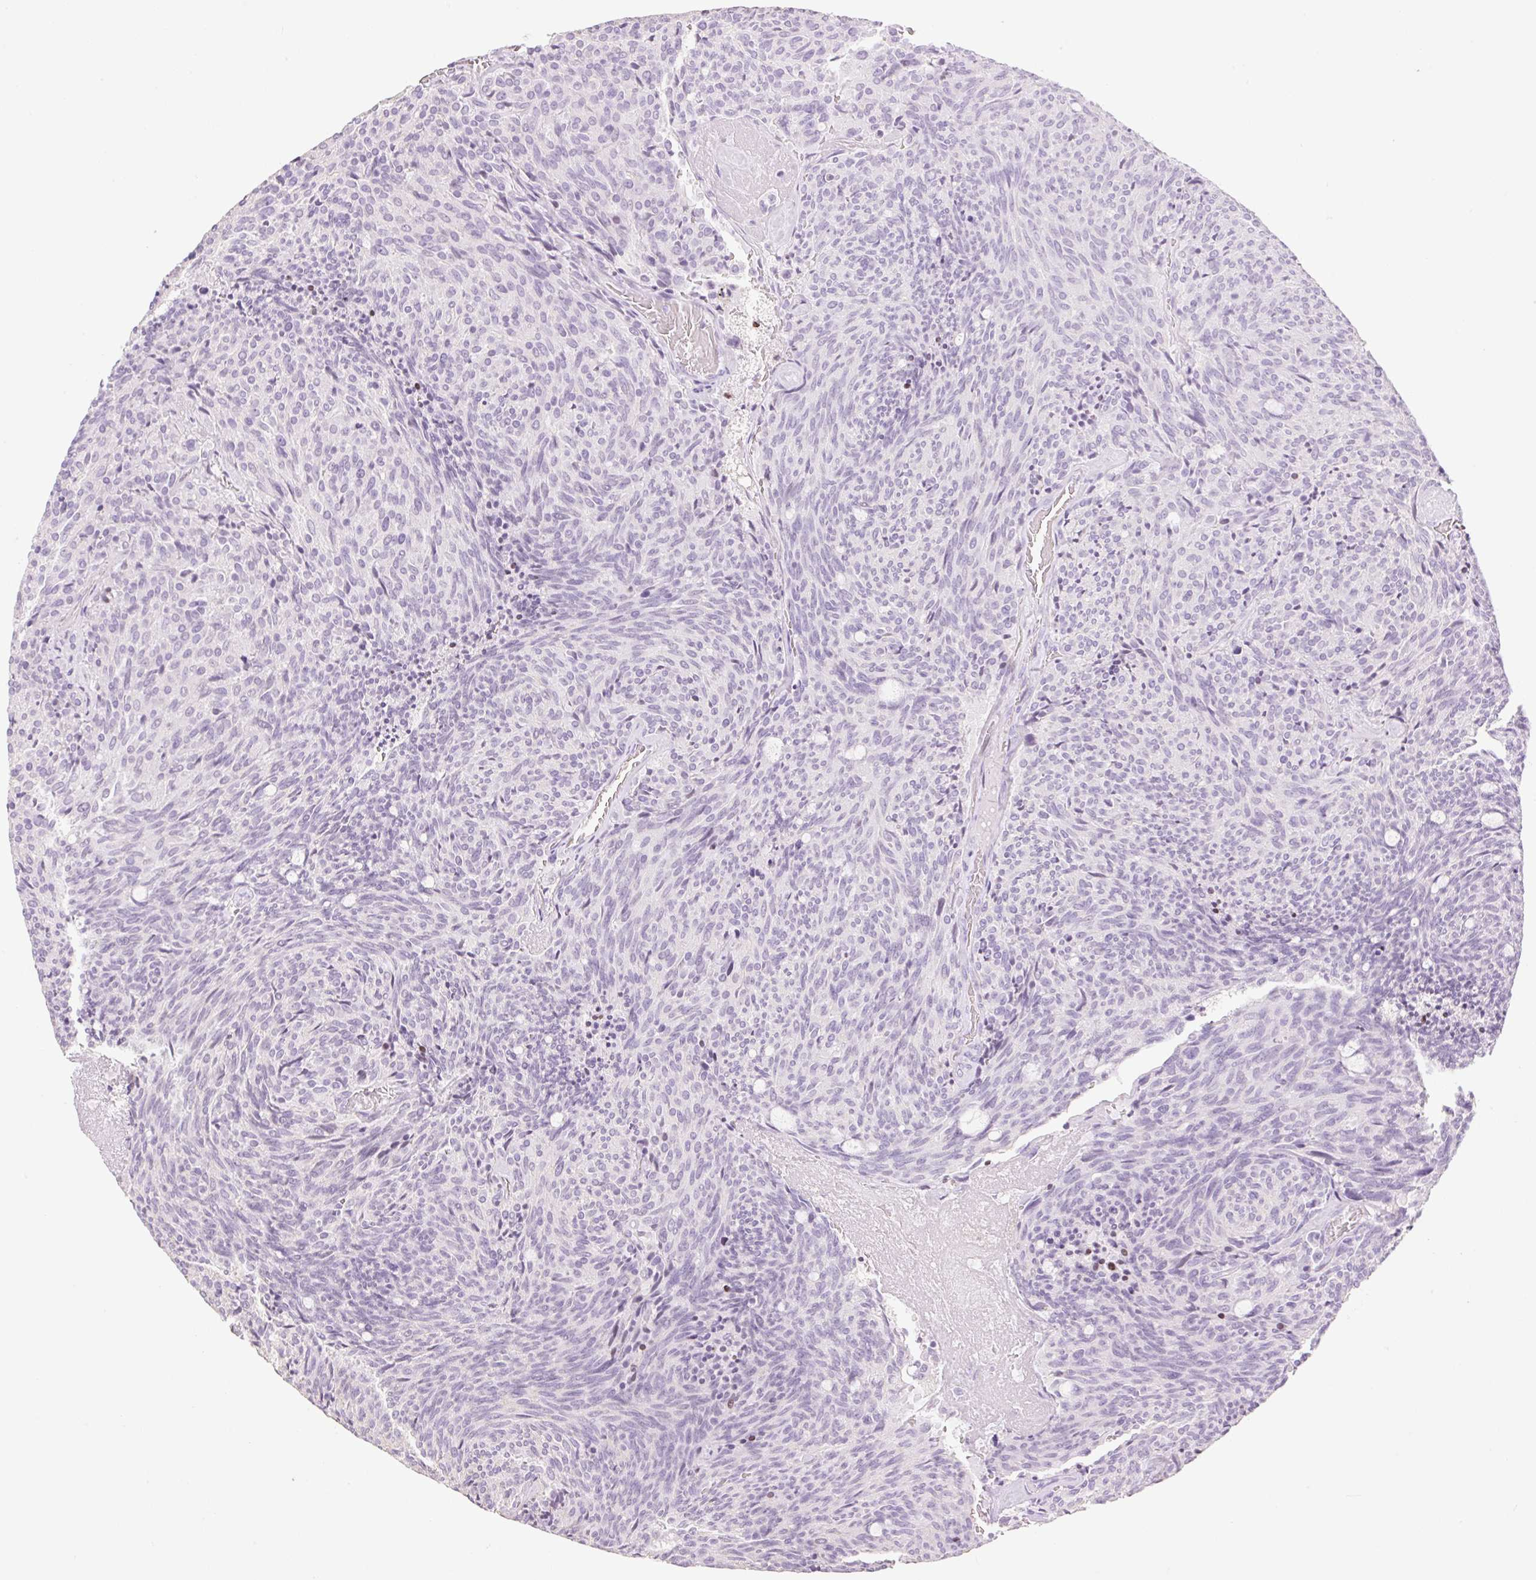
{"staining": {"intensity": "negative", "quantity": "none", "location": "none"}, "tissue": "carcinoid", "cell_type": "Tumor cells", "image_type": "cancer", "snomed": [{"axis": "morphology", "description": "Carcinoid, malignant, NOS"}, {"axis": "topography", "description": "Pancreas"}], "caption": "This is a photomicrograph of immunohistochemistry (IHC) staining of malignant carcinoid, which shows no staining in tumor cells.", "gene": "SP140L", "patient": {"sex": "female", "age": 54}}